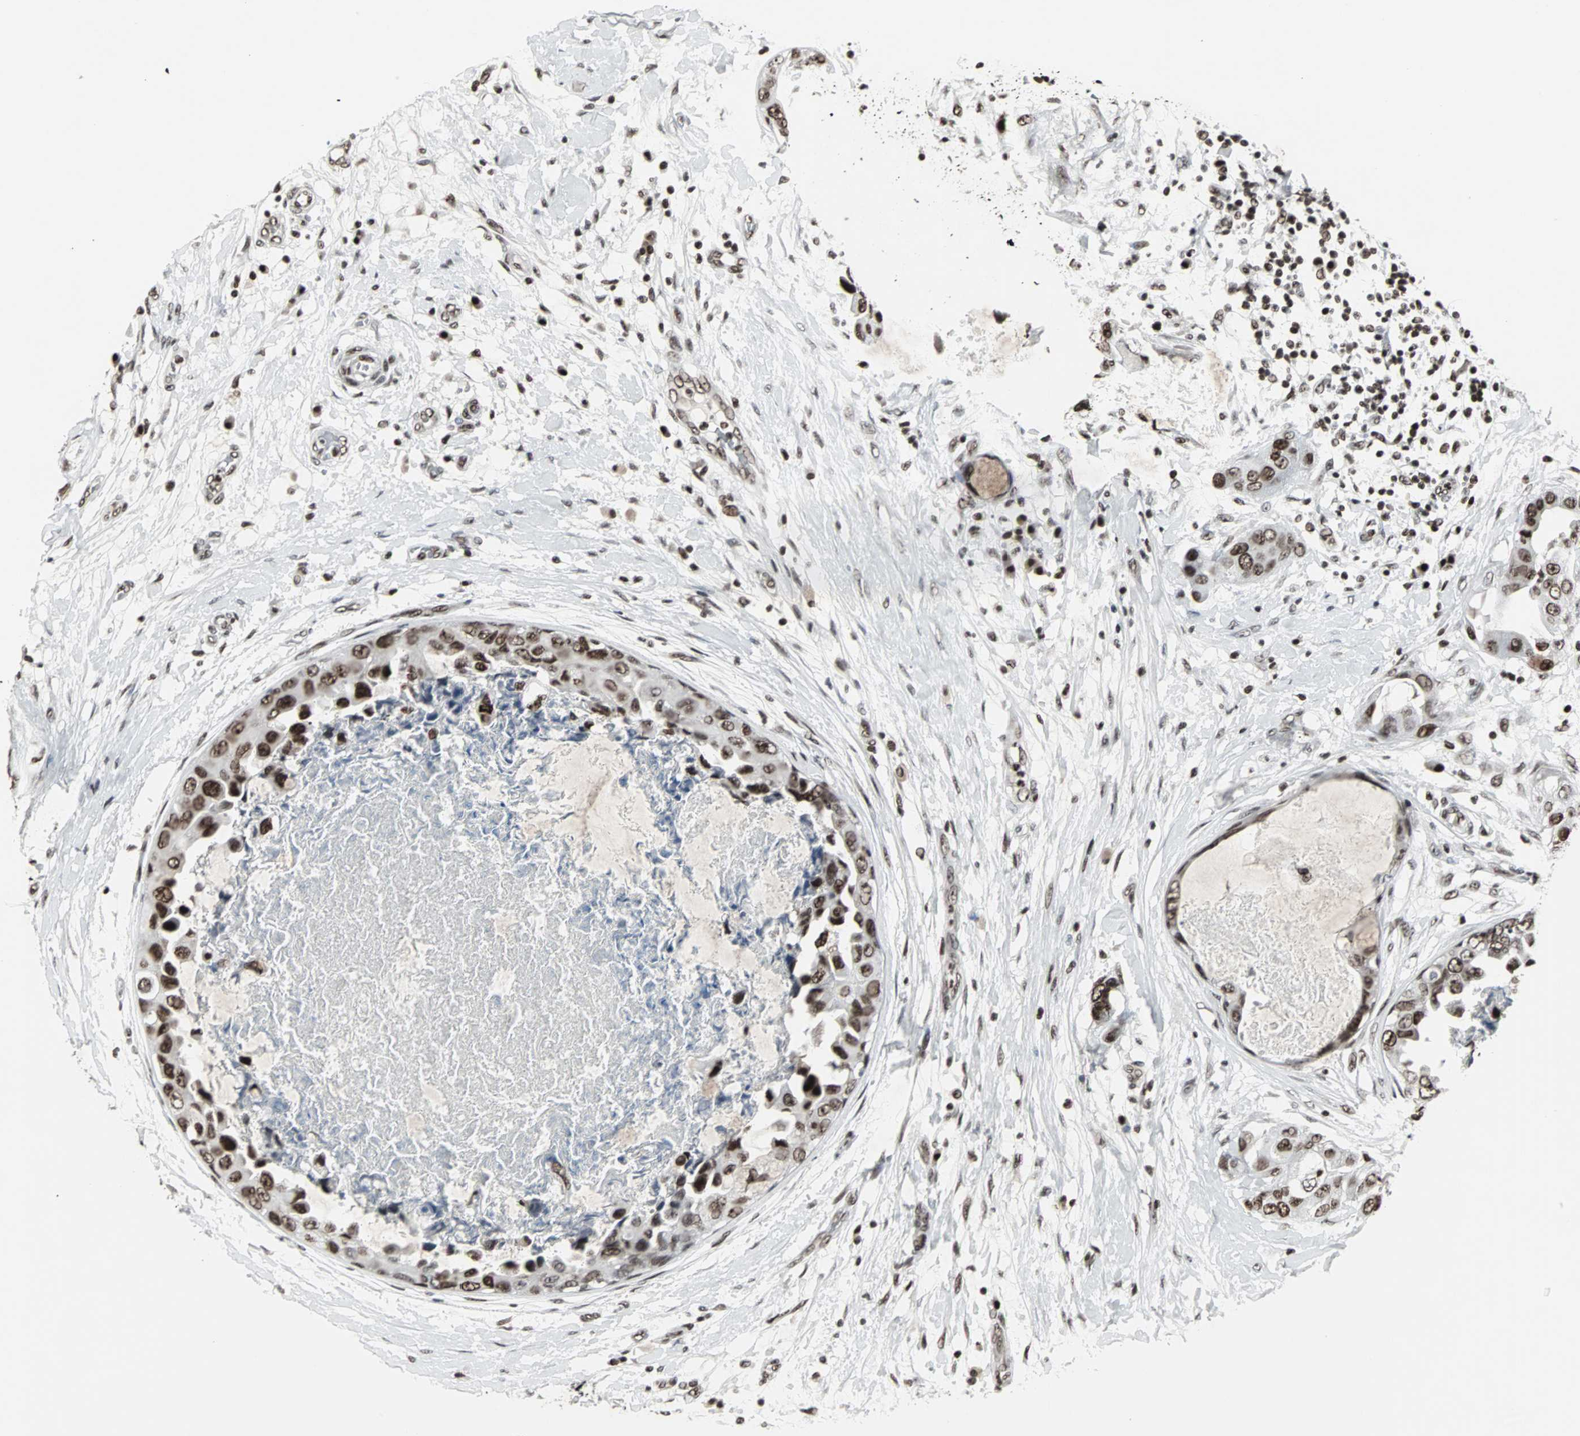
{"staining": {"intensity": "strong", "quantity": ">75%", "location": "nuclear"}, "tissue": "breast cancer", "cell_type": "Tumor cells", "image_type": "cancer", "snomed": [{"axis": "morphology", "description": "Duct carcinoma"}, {"axis": "topography", "description": "Breast"}], "caption": "This photomicrograph shows IHC staining of breast cancer (infiltrating ductal carcinoma), with high strong nuclear positivity in approximately >75% of tumor cells.", "gene": "PNKP", "patient": {"sex": "female", "age": 40}}